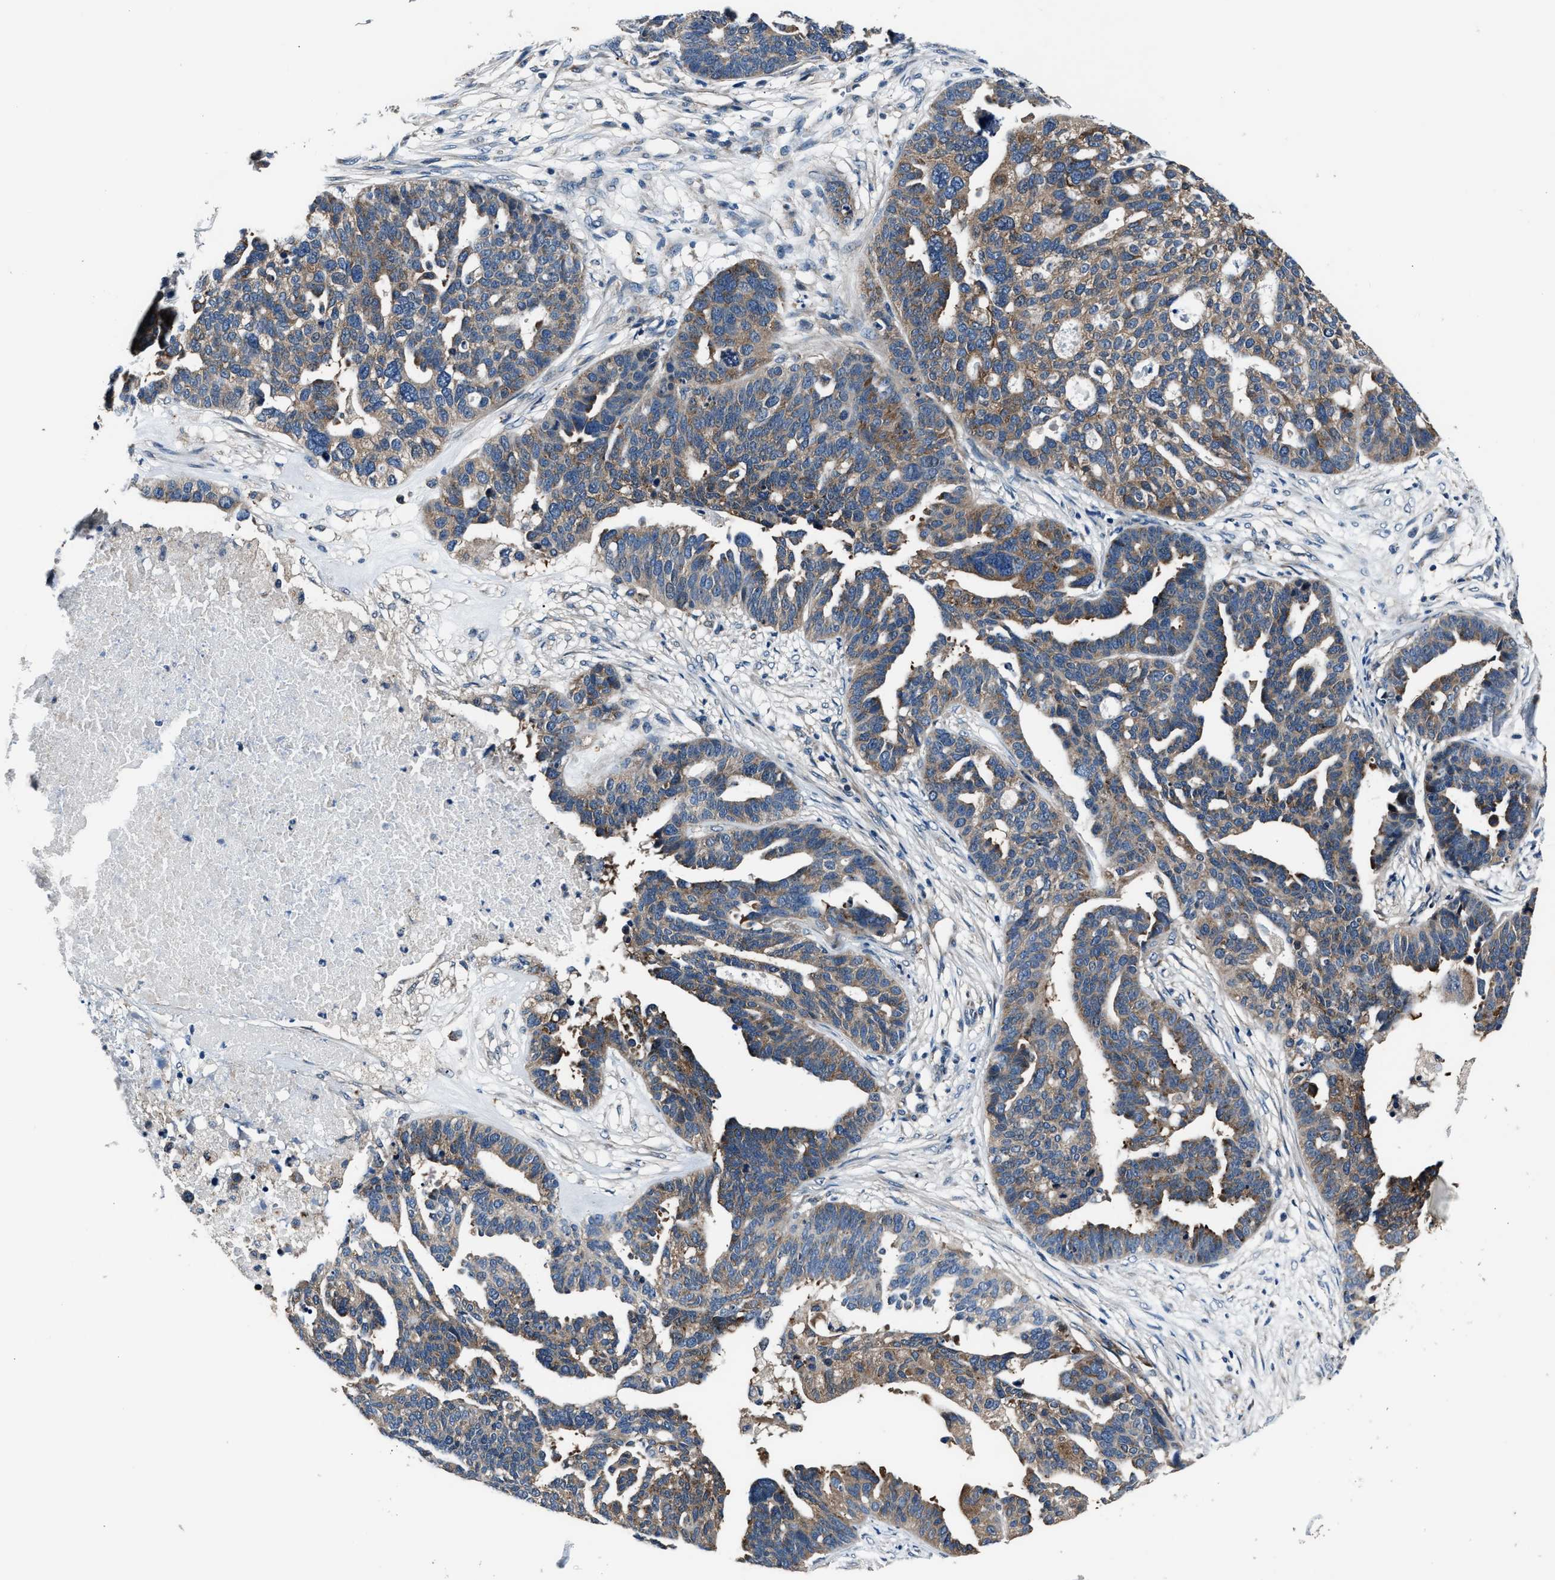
{"staining": {"intensity": "moderate", "quantity": ">75%", "location": "cytoplasmic/membranous"}, "tissue": "ovarian cancer", "cell_type": "Tumor cells", "image_type": "cancer", "snomed": [{"axis": "morphology", "description": "Cystadenocarcinoma, serous, NOS"}, {"axis": "topography", "description": "Ovary"}], "caption": "This image demonstrates immunohistochemistry (IHC) staining of human ovarian serous cystadenocarcinoma, with medium moderate cytoplasmic/membranous staining in about >75% of tumor cells.", "gene": "IMPDH2", "patient": {"sex": "female", "age": 59}}